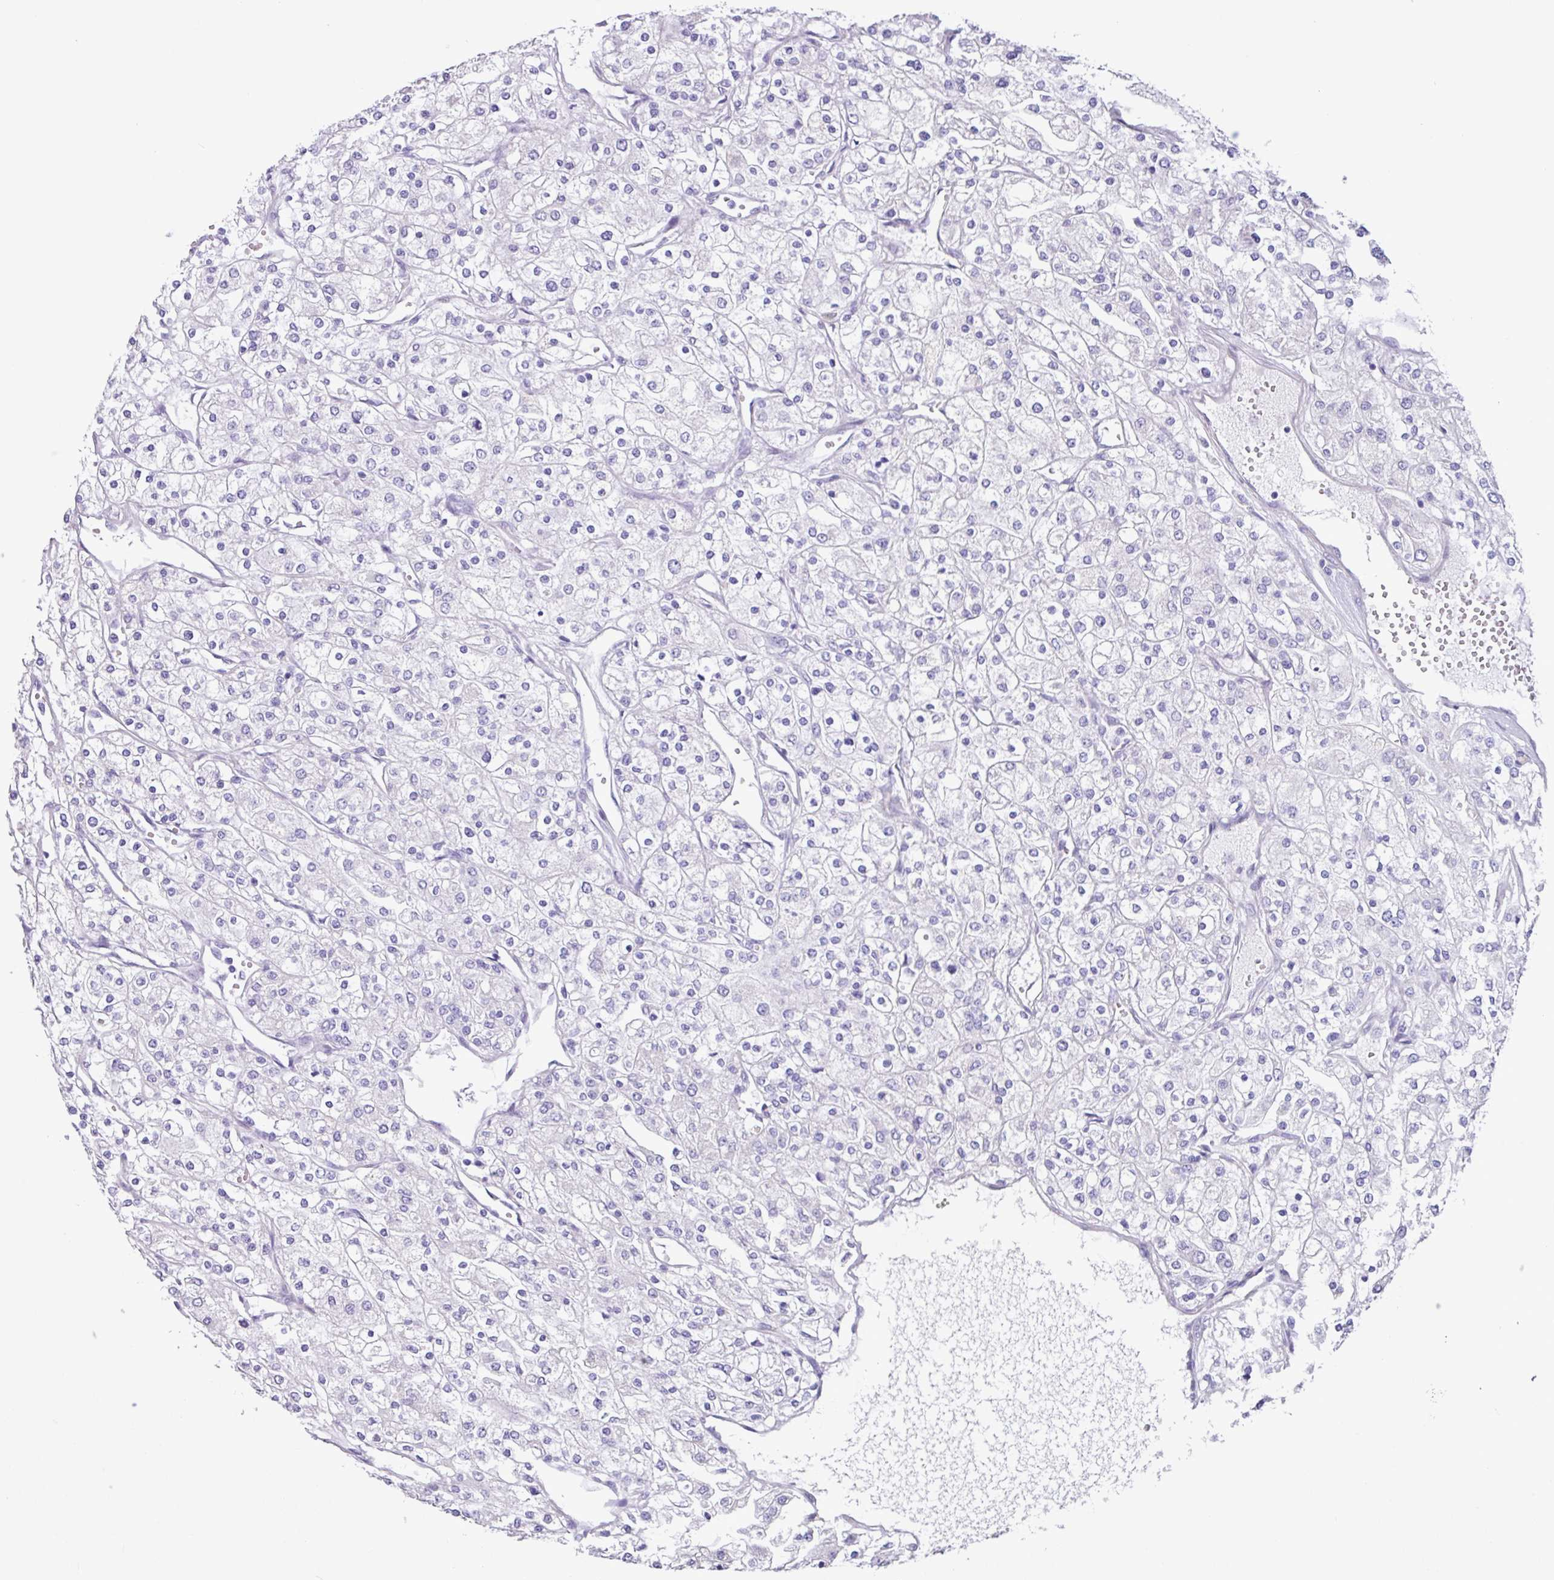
{"staining": {"intensity": "negative", "quantity": "none", "location": "none"}, "tissue": "renal cancer", "cell_type": "Tumor cells", "image_type": "cancer", "snomed": [{"axis": "morphology", "description": "Adenocarcinoma, NOS"}, {"axis": "topography", "description": "Kidney"}], "caption": "An image of human adenocarcinoma (renal) is negative for staining in tumor cells.", "gene": "OTX1", "patient": {"sex": "male", "age": 80}}